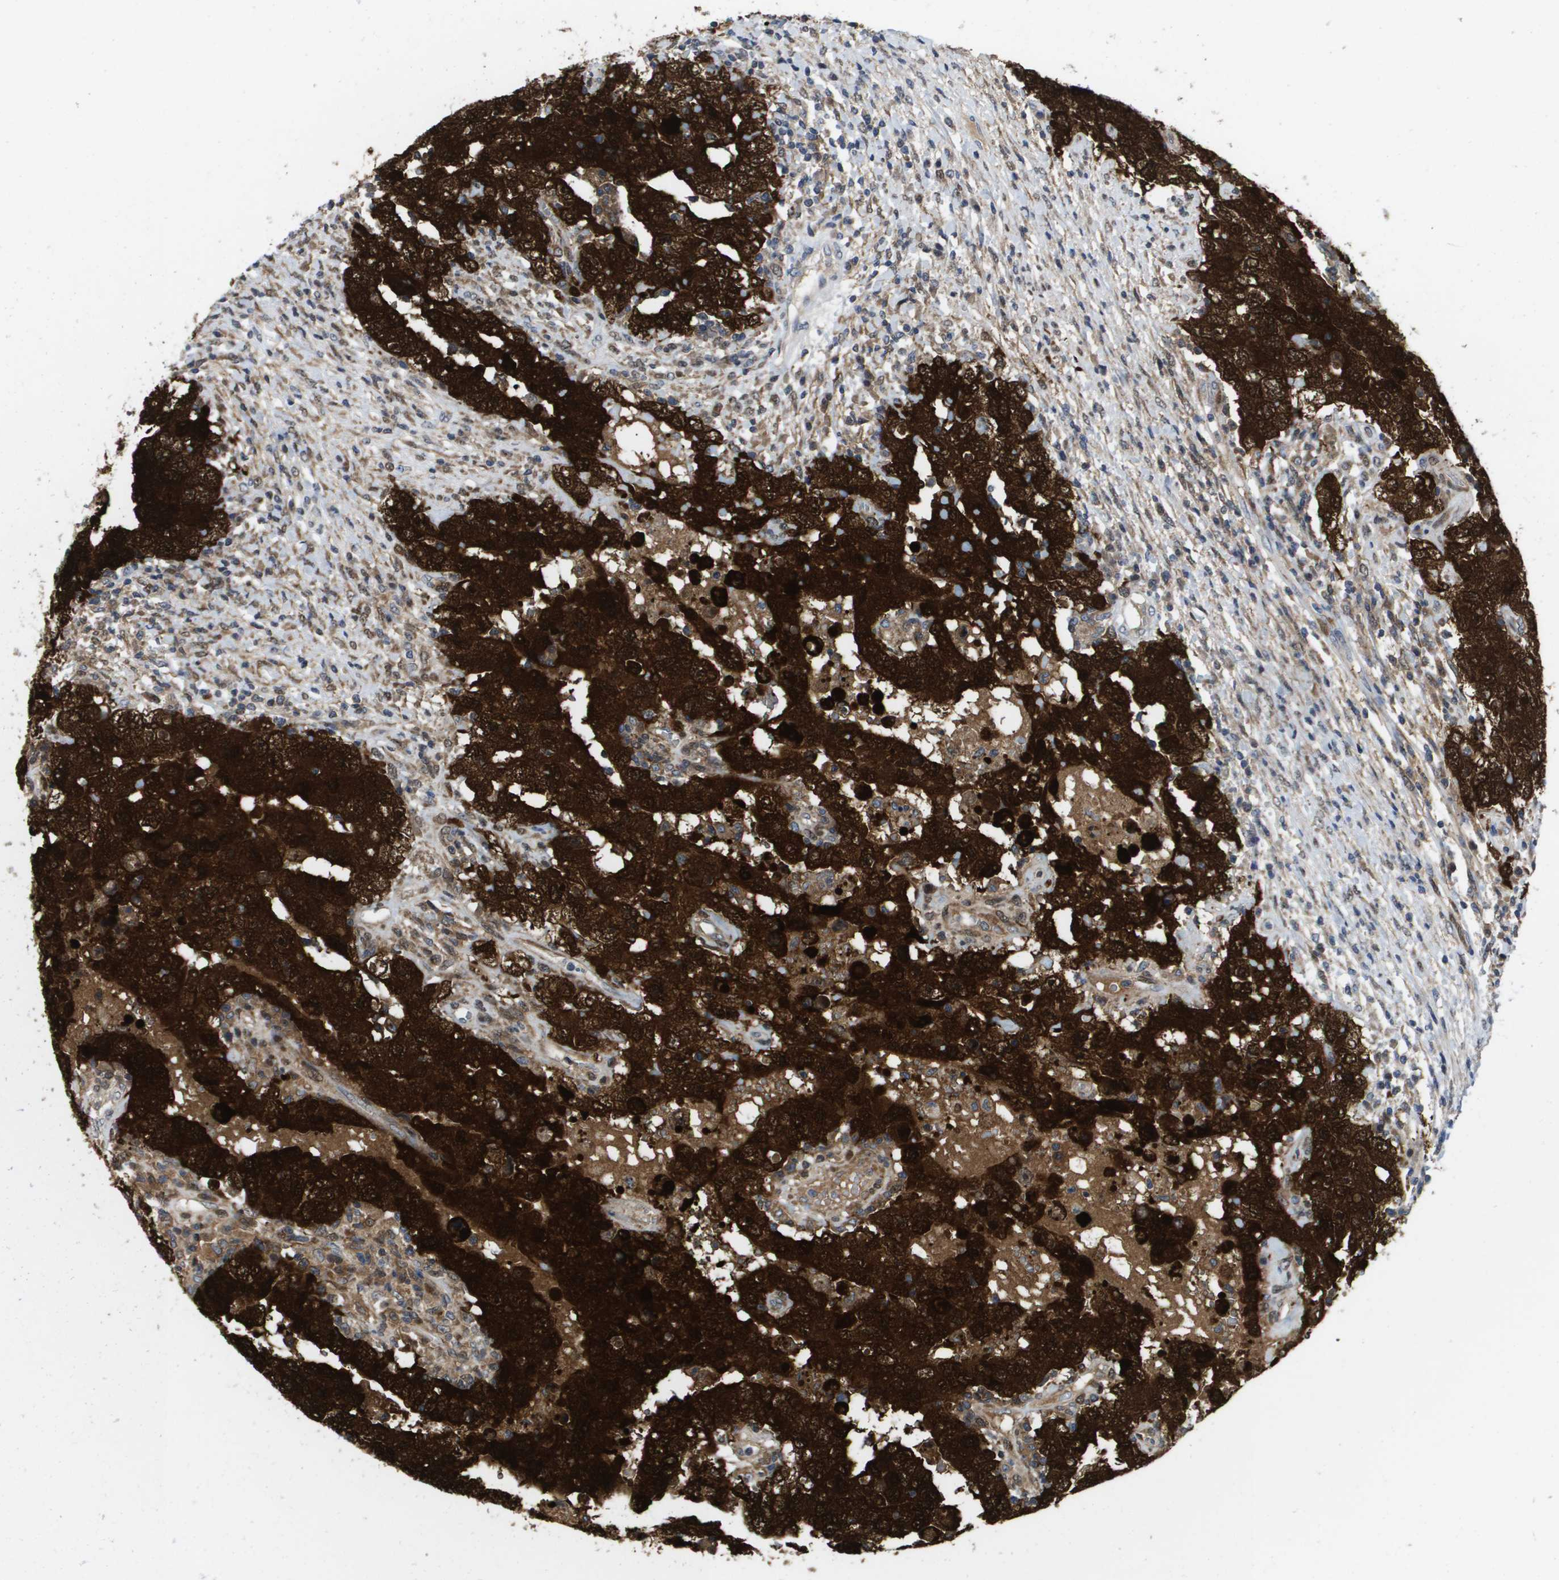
{"staining": {"intensity": "strong", "quantity": ">75%", "location": "cytoplasmic/membranous,nuclear"}, "tissue": "testis cancer", "cell_type": "Tumor cells", "image_type": "cancer", "snomed": [{"axis": "morphology", "description": "Carcinoma, Embryonal, NOS"}, {"axis": "topography", "description": "Testis"}], "caption": "This photomicrograph displays immunohistochemistry staining of testis cancer, with high strong cytoplasmic/membranous and nuclear expression in about >75% of tumor cells.", "gene": "FKBP4", "patient": {"sex": "male", "age": 26}}